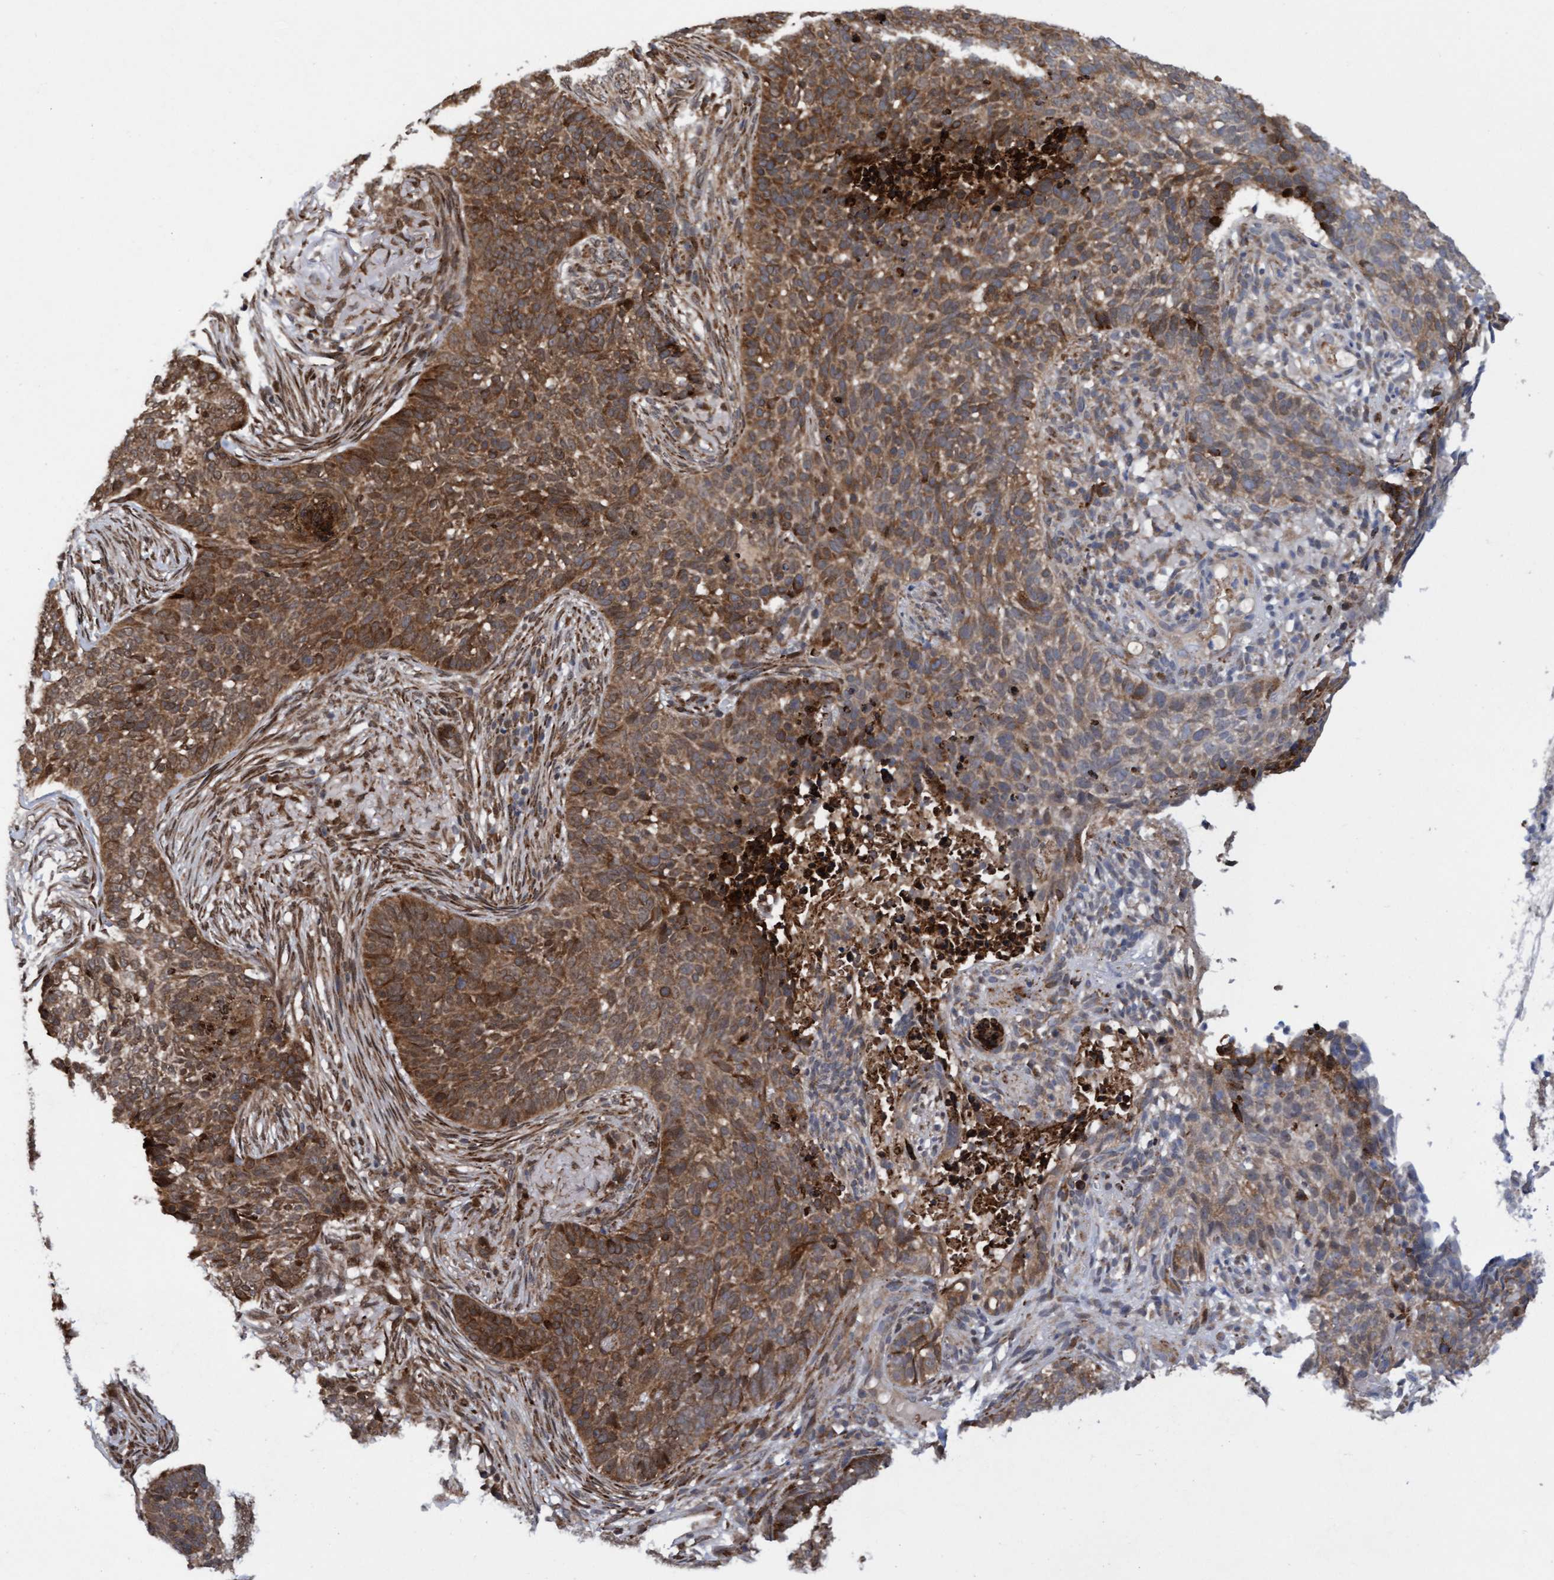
{"staining": {"intensity": "moderate", "quantity": ">75%", "location": "cytoplasmic/membranous,nuclear"}, "tissue": "skin cancer", "cell_type": "Tumor cells", "image_type": "cancer", "snomed": [{"axis": "morphology", "description": "Basal cell carcinoma"}, {"axis": "topography", "description": "Skin"}], "caption": "About >75% of tumor cells in human basal cell carcinoma (skin) exhibit moderate cytoplasmic/membranous and nuclear protein expression as visualized by brown immunohistochemical staining.", "gene": "TANC2", "patient": {"sex": "male", "age": 85}}